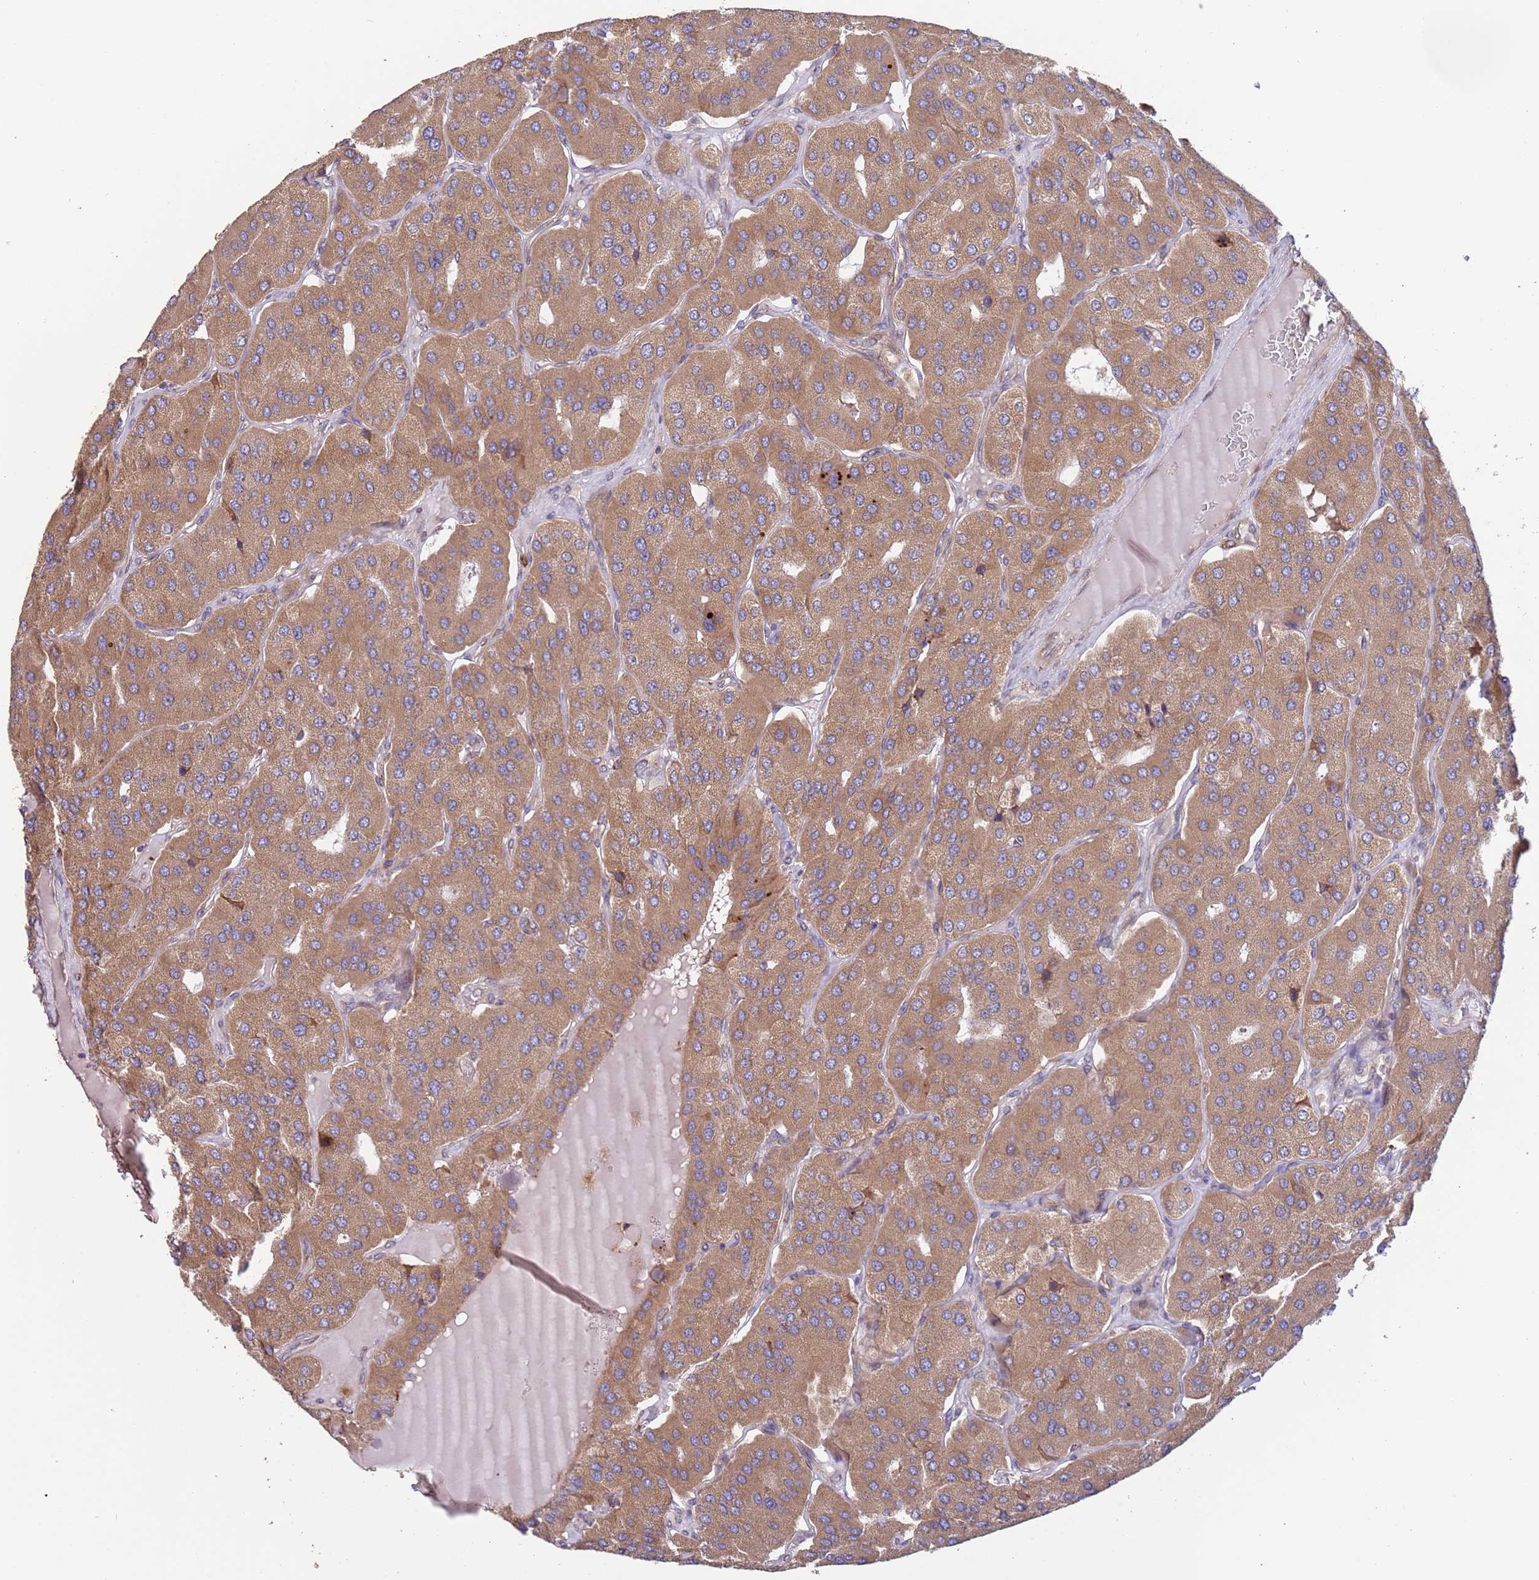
{"staining": {"intensity": "moderate", "quantity": ">75%", "location": "cytoplasmic/membranous"}, "tissue": "parathyroid gland", "cell_type": "Glandular cells", "image_type": "normal", "snomed": [{"axis": "morphology", "description": "Normal tissue, NOS"}, {"axis": "morphology", "description": "Adenoma, NOS"}, {"axis": "topography", "description": "Parathyroid gland"}], "caption": "A brown stain highlights moderate cytoplasmic/membranous staining of a protein in glandular cells of benign human parathyroid gland.", "gene": "ARMCX6", "patient": {"sex": "female", "age": 86}}